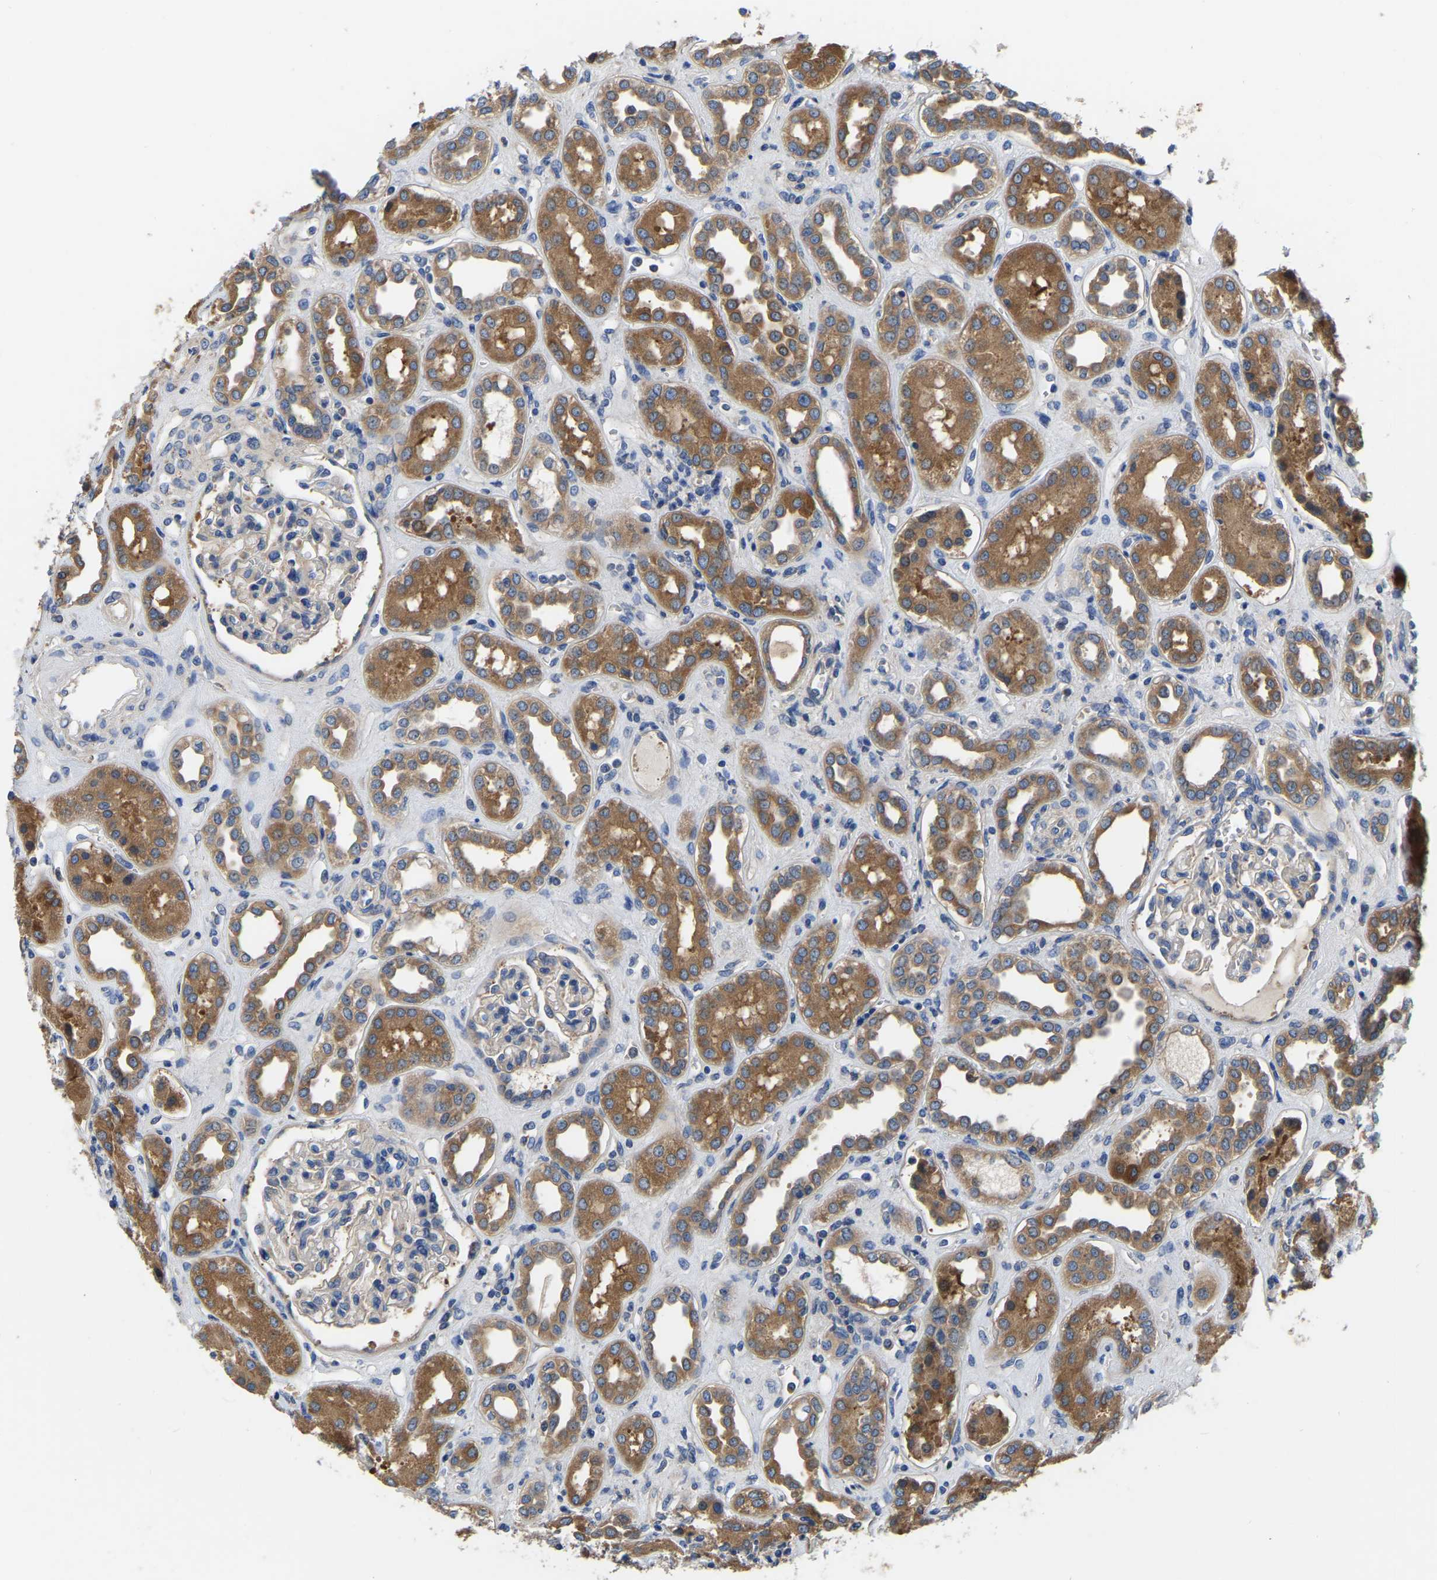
{"staining": {"intensity": "negative", "quantity": "none", "location": "none"}, "tissue": "kidney", "cell_type": "Cells in glomeruli", "image_type": "normal", "snomed": [{"axis": "morphology", "description": "Normal tissue, NOS"}, {"axis": "topography", "description": "Kidney"}], "caption": "Immunohistochemical staining of normal kidney reveals no significant positivity in cells in glomeruli. (IHC, brightfield microscopy, high magnification).", "gene": "GARS1", "patient": {"sex": "male", "age": 59}}